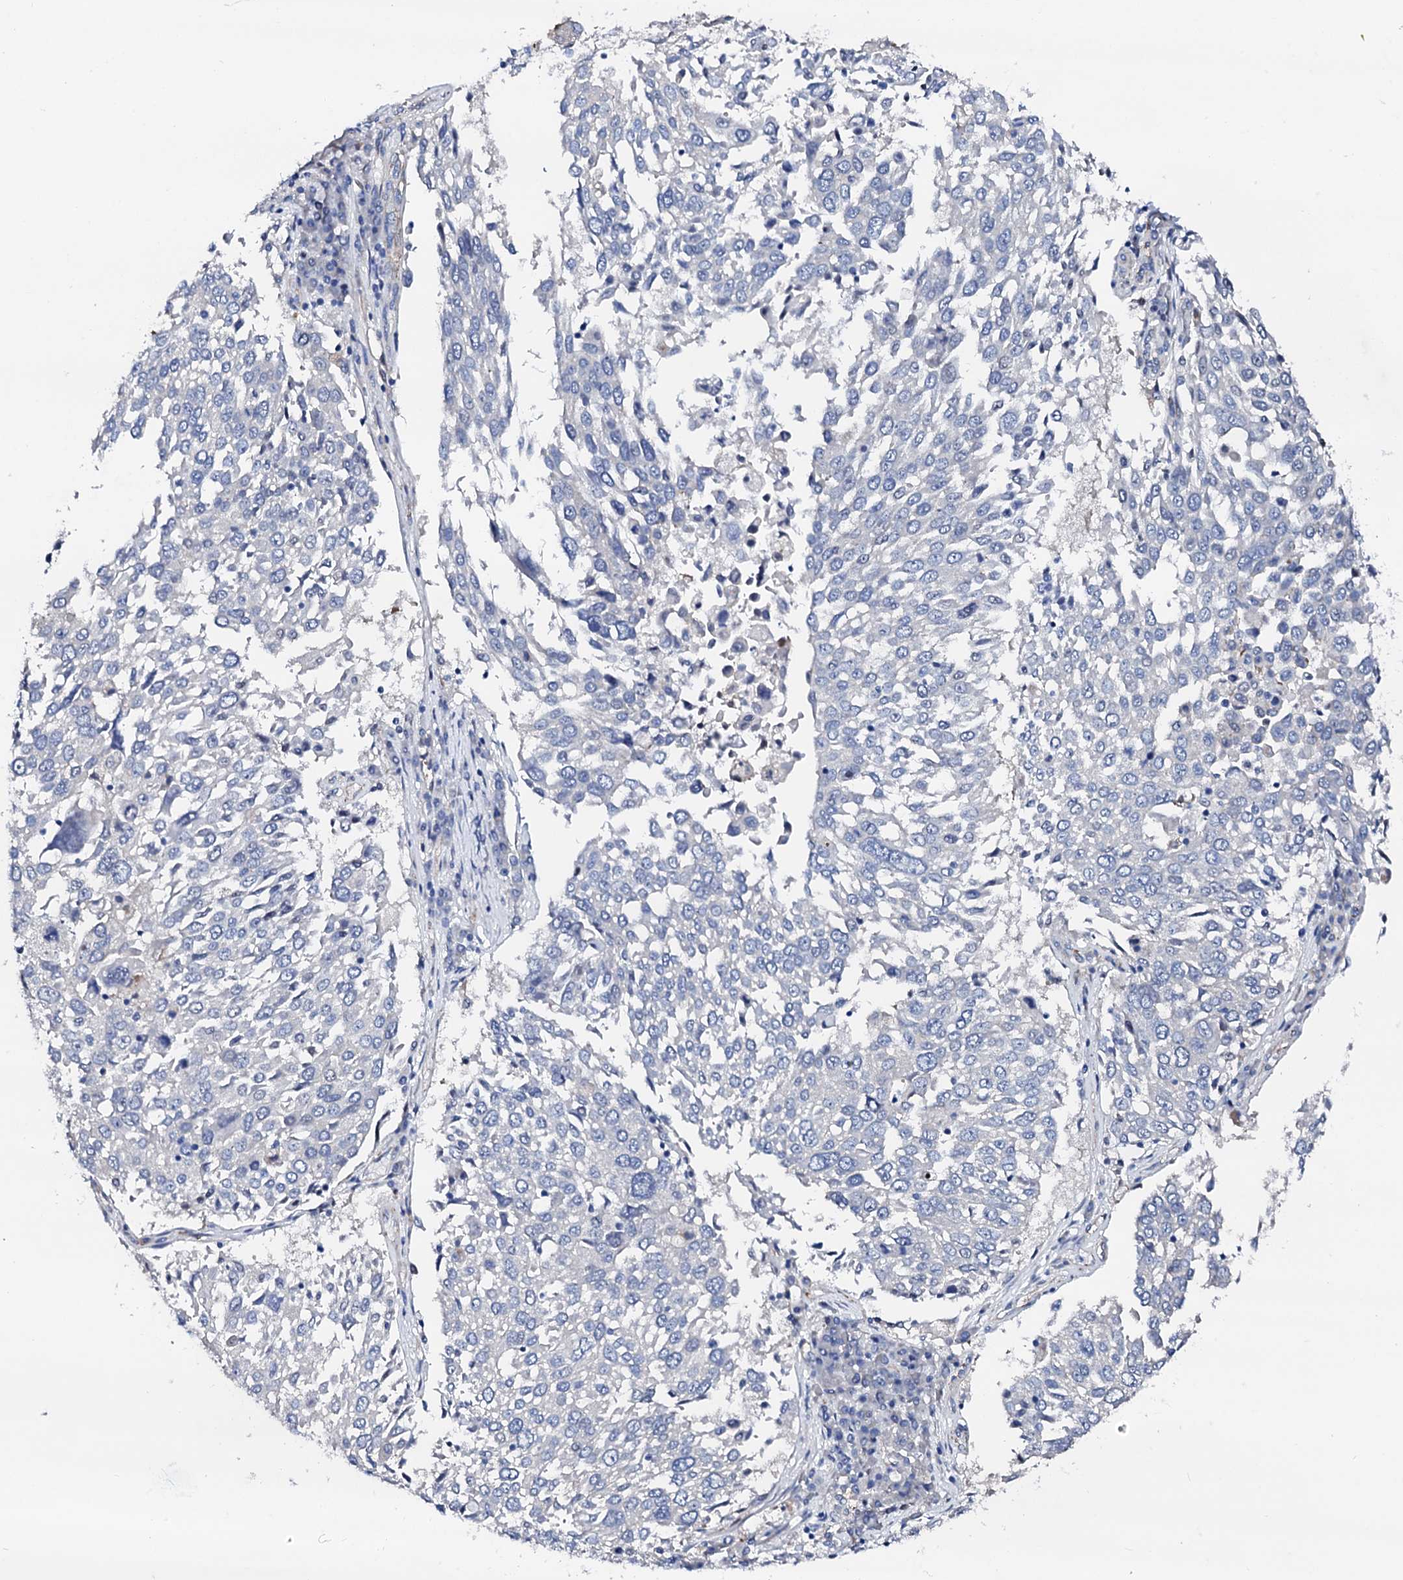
{"staining": {"intensity": "negative", "quantity": "none", "location": "none"}, "tissue": "lung cancer", "cell_type": "Tumor cells", "image_type": "cancer", "snomed": [{"axis": "morphology", "description": "Squamous cell carcinoma, NOS"}, {"axis": "topography", "description": "Lung"}], "caption": "Protein analysis of lung squamous cell carcinoma displays no significant positivity in tumor cells. The staining is performed using DAB brown chromogen with nuclei counter-stained in using hematoxylin.", "gene": "TRDN", "patient": {"sex": "male", "age": 65}}